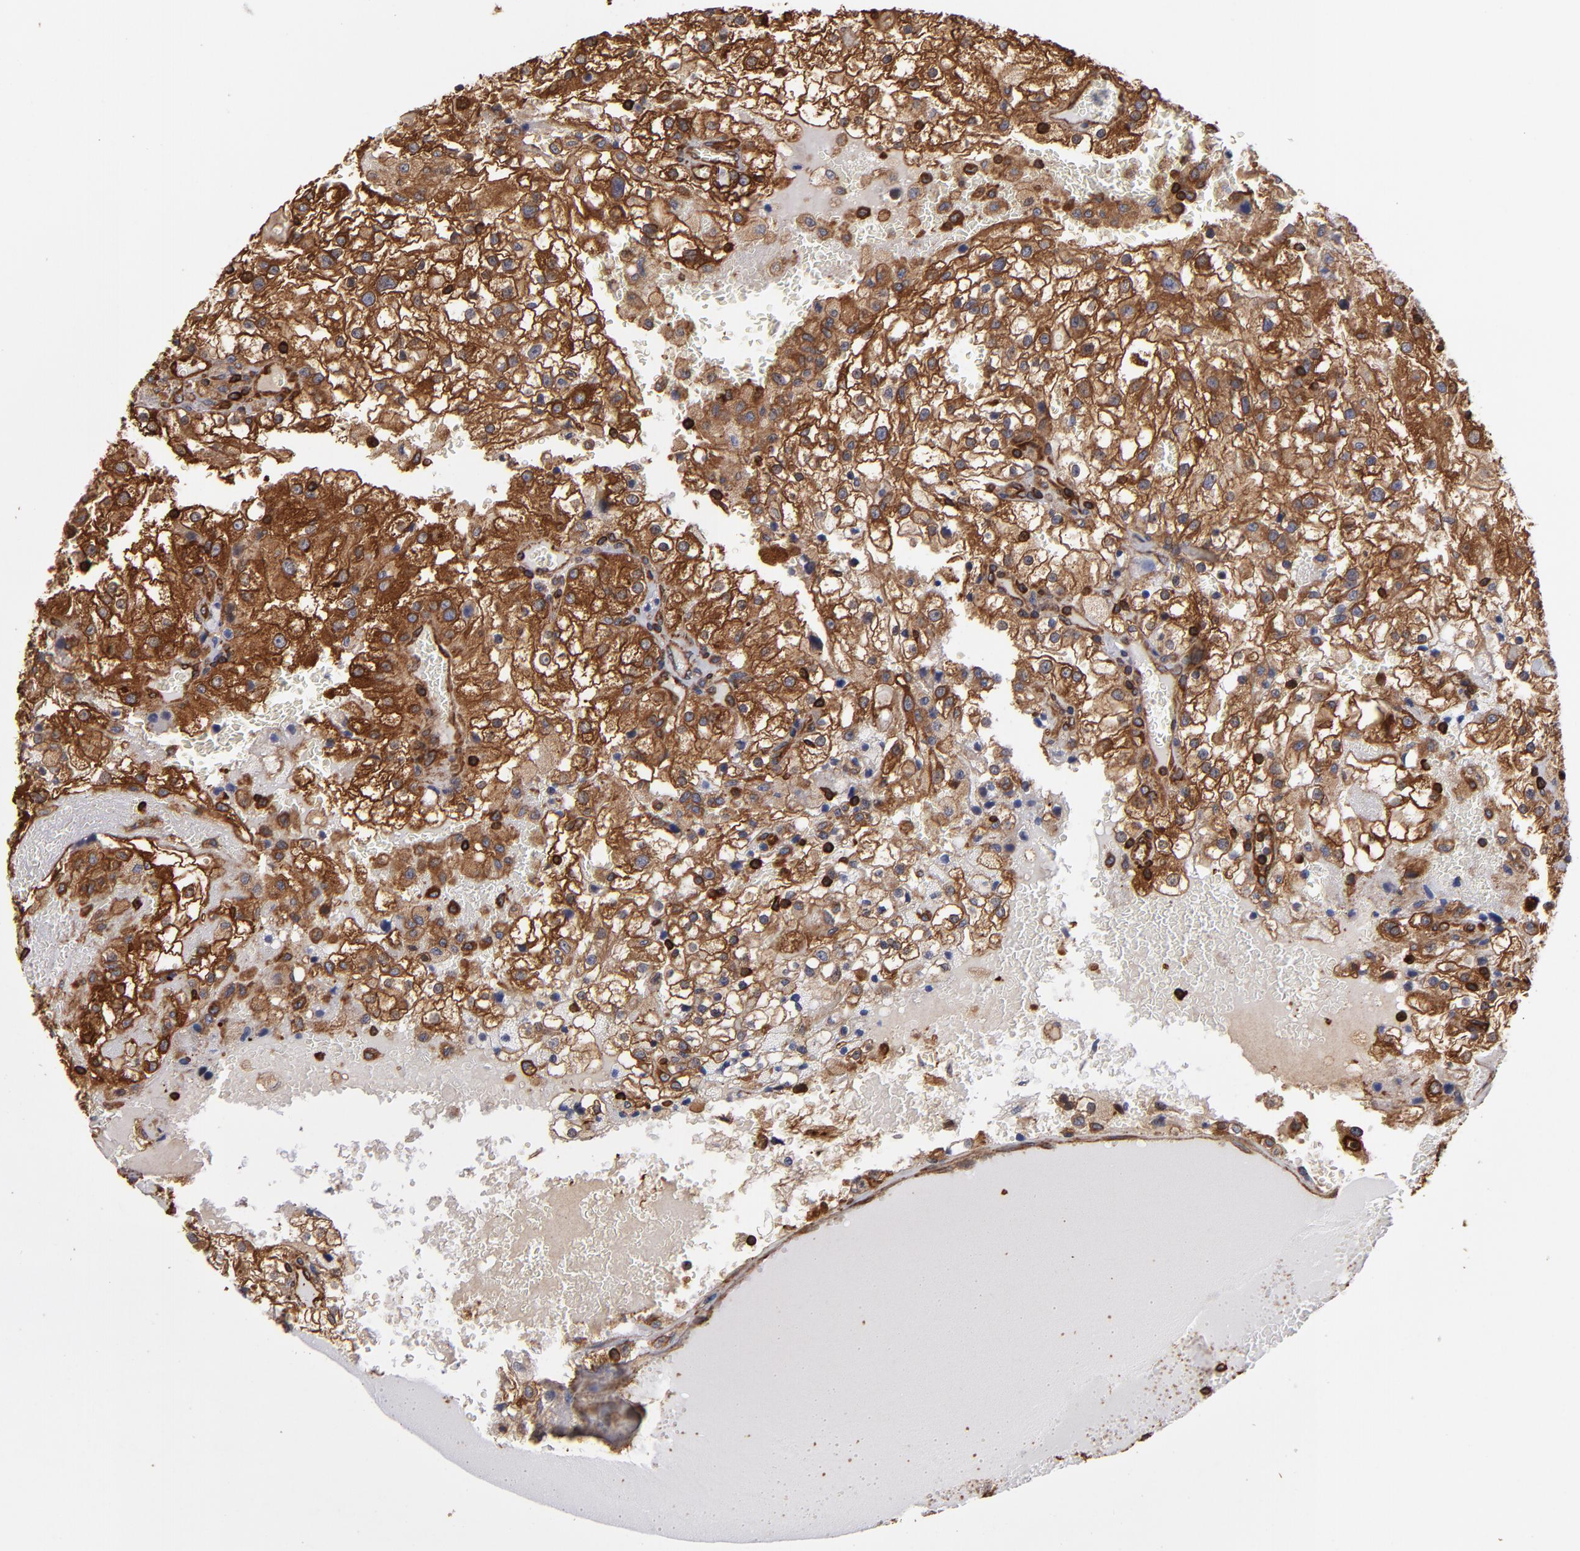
{"staining": {"intensity": "moderate", "quantity": ">75%", "location": "cytoplasmic/membranous"}, "tissue": "renal cancer", "cell_type": "Tumor cells", "image_type": "cancer", "snomed": [{"axis": "morphology", "description": "Adenocarcinoma, NOS"}, {"axis": "topography", "description": "Kidney"}], "caption": "Tumor cells exhibit moderate cytoplasmic/membranous expression in approximately >75% of cells in renal adenocarcinoma. Ihc stains the protein of interest in brown and the nuclei are stained blue.", "gene": "ACTN4", "patient": {"sex": "female", "age": 74}}